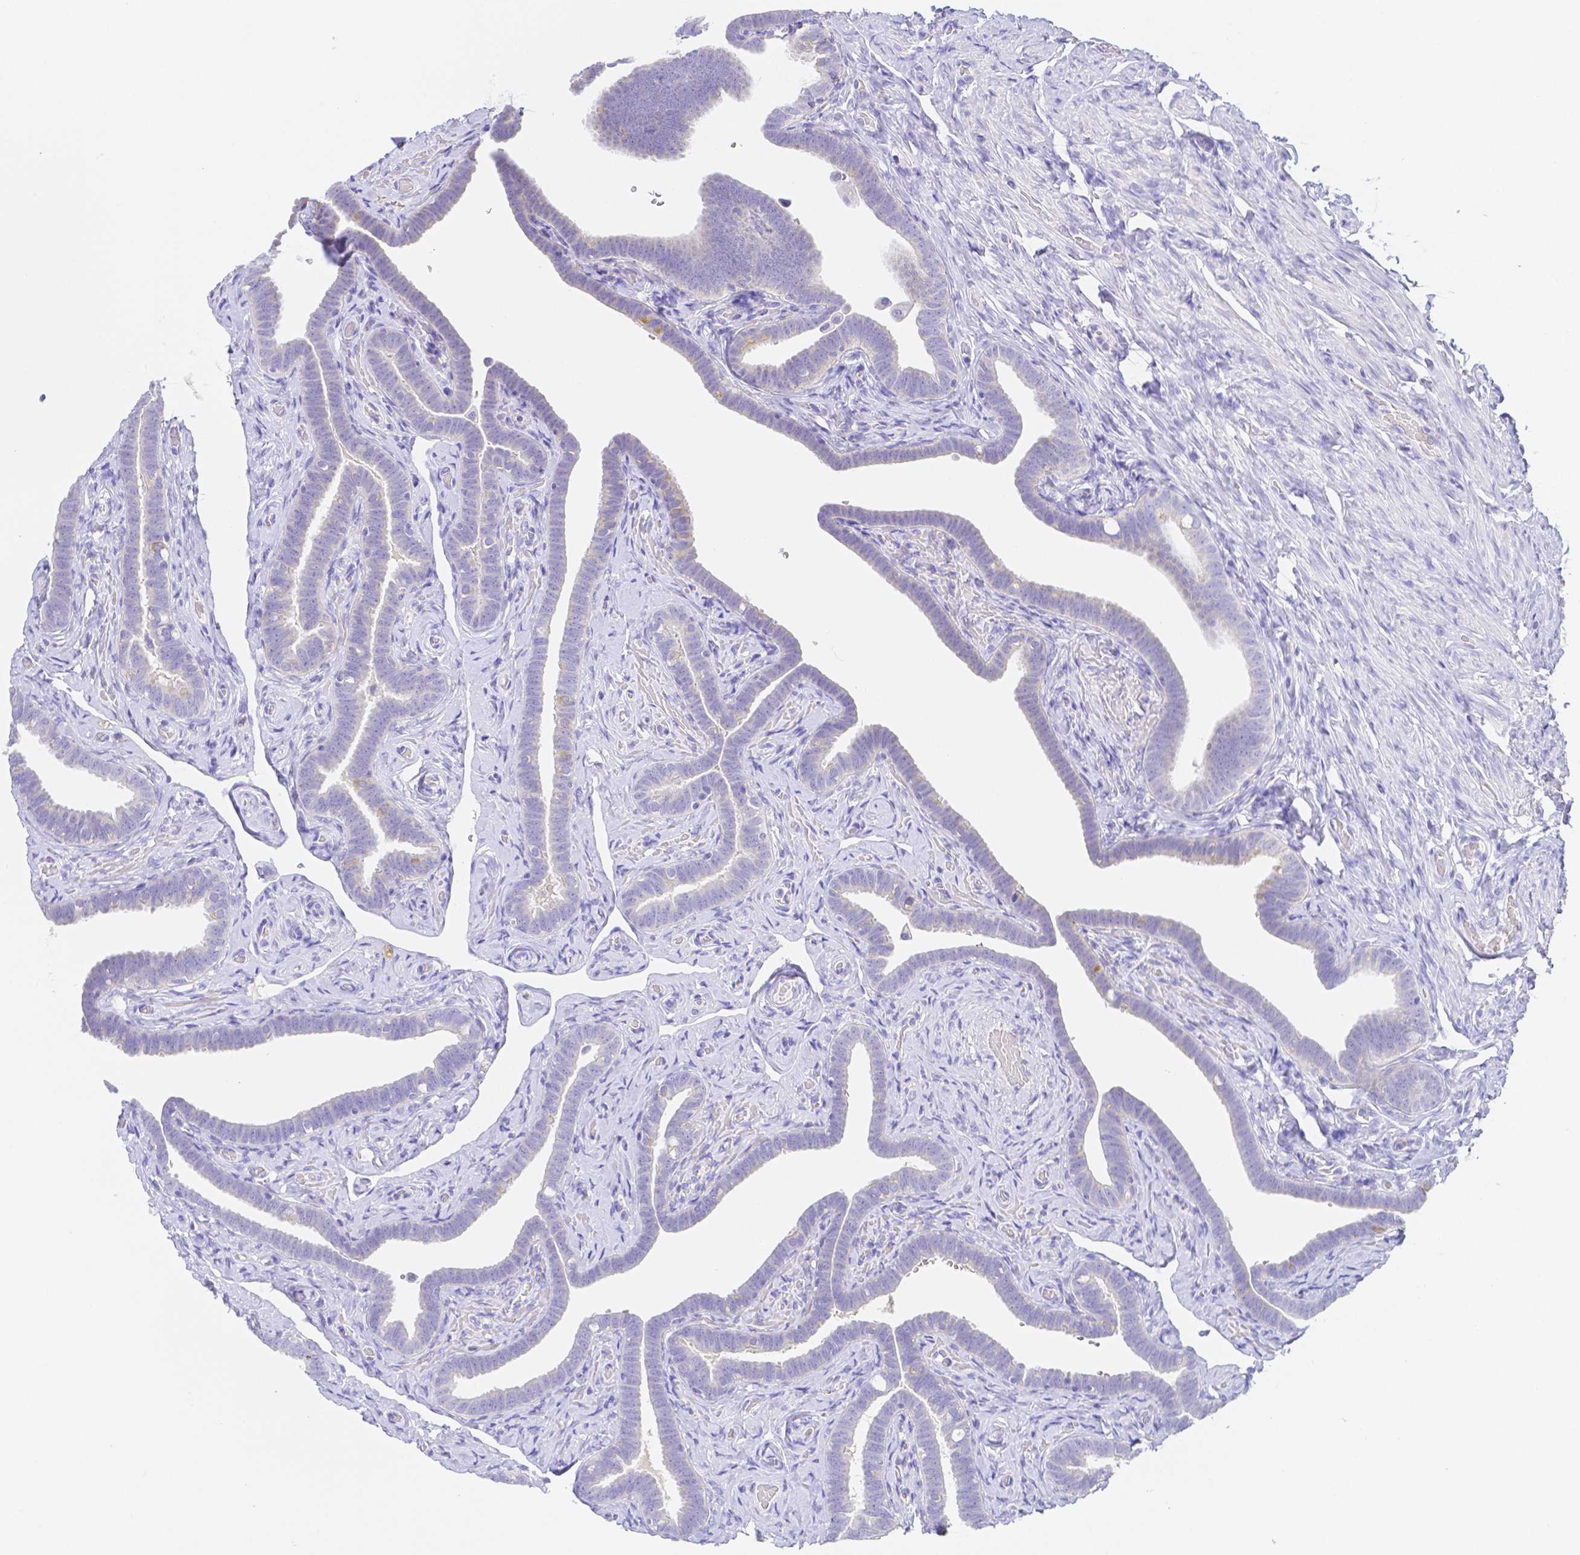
{"staining": {"intensity": "negative", "quantity": "none", "location": "none"}, "tissue": "fallopian tube", "cell_type": "Glandular cells", "image_type": "normal", "snomed": [{"axis": "morphology", "description": "Normal tissue, NOS"}, {"axis": "topography", "description": "Fallopian tube"}], "caption": "The histopathology image displays no significant positivity in glandular cells of fallopian tube.", "gene": "ZG16B", "patient": {"sex": "female", "age": 69}}